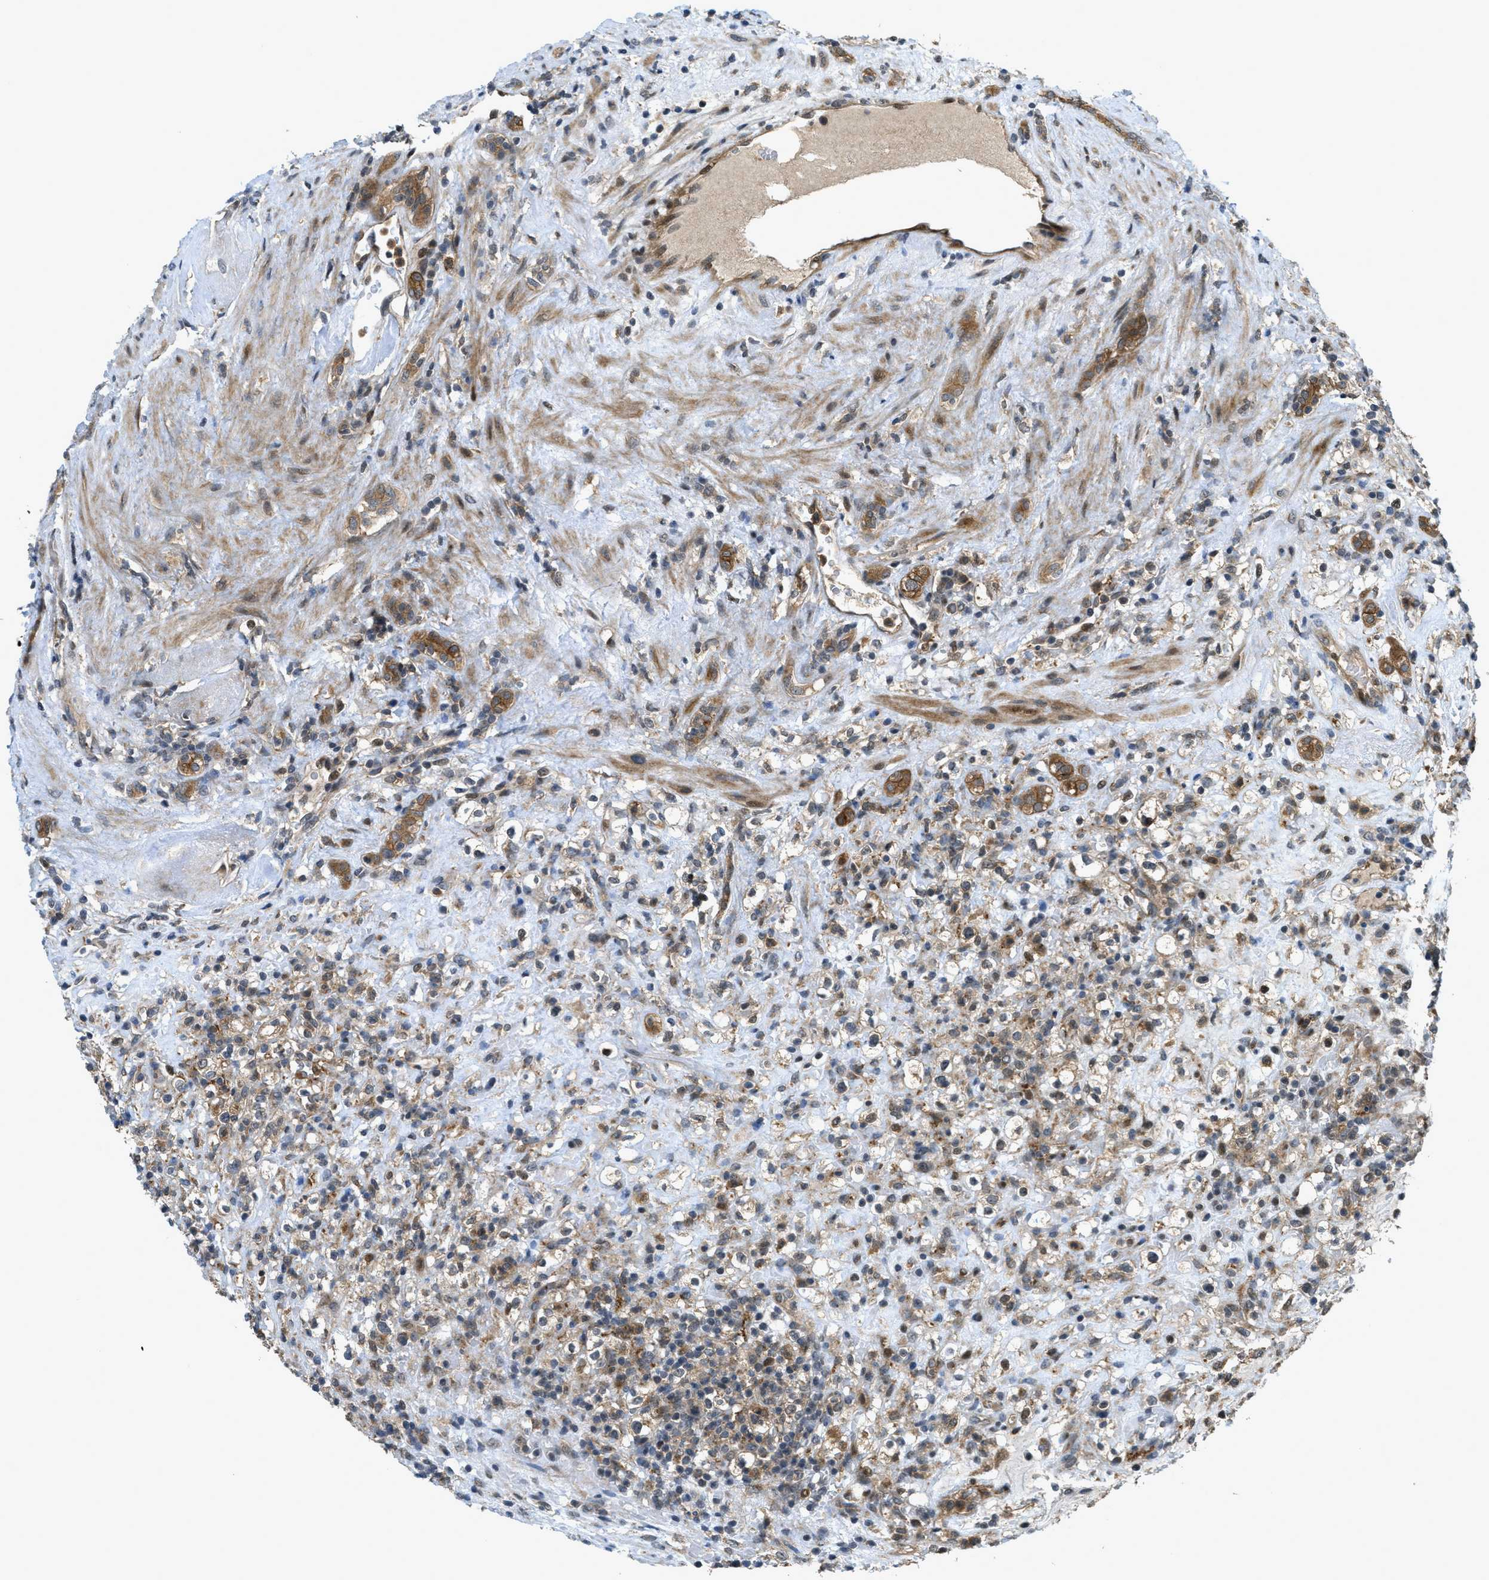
{"staining": {"intensity": "moderate", "quantity": ">75%", "location": "cytoplasmic/membranous"}, "tissue": "renal cancer", "cell_type": "Tumor cells", "image_type": "cancer", "snomed": [{"axis": "morphology", "description": "Normal tissue, NOS"}, {"axis": "morphology", "description": "Adenocarcinoma, NOS"}, {"axis": "topography", "description": "Kidney"}], "caption": "Tumor cells reveal moderate cytoplasmic/membranous expression in approximately >75% of cells in renal cancer (adenocarcinoma). Ihc stains the protein in brown and the nuclei are stained blue.", "gene": "DNAJC28", "patient": {"sex": "female", "age": 72}}